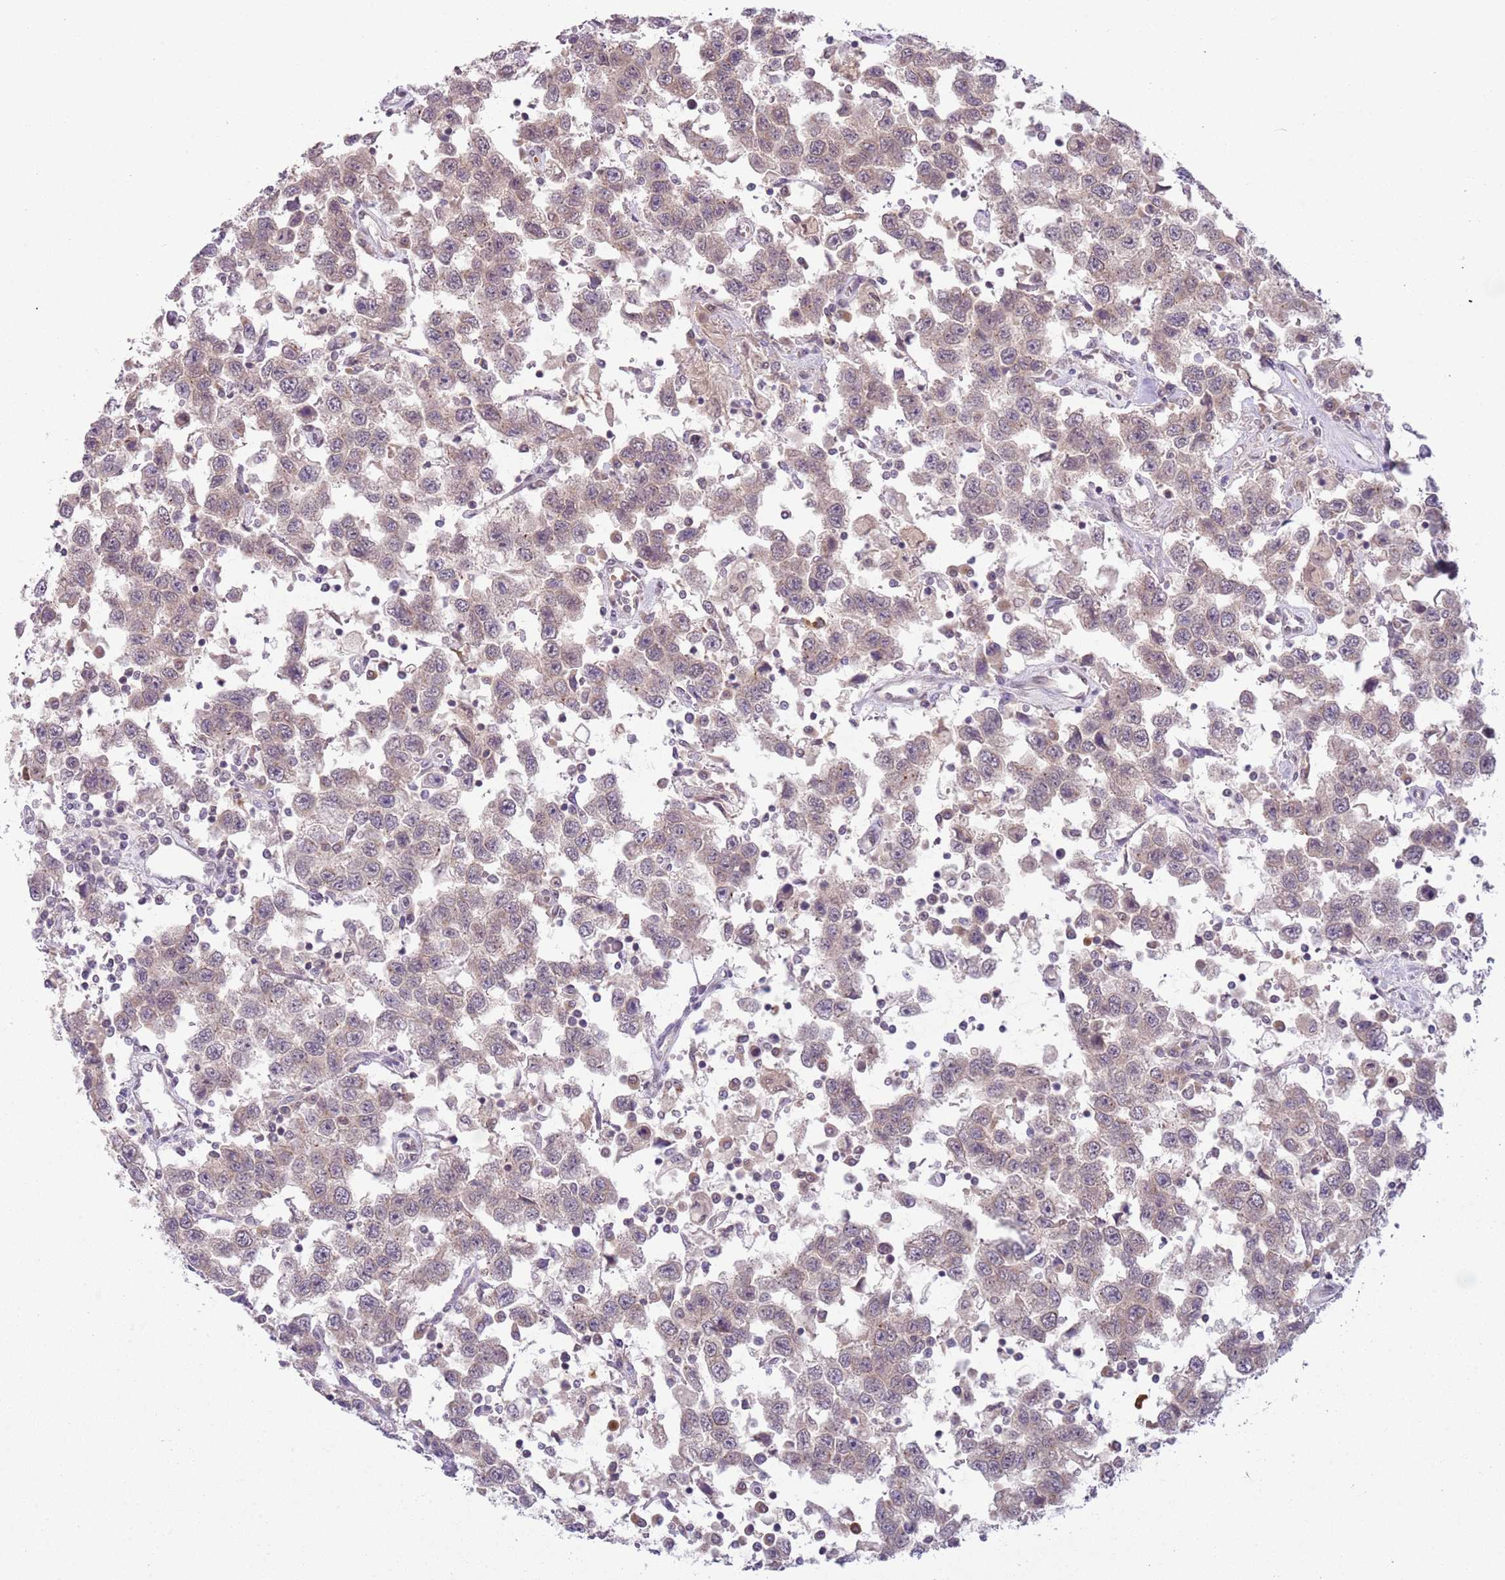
{"staining": {"intensity": "weak", "quantity": "<25%", "location": "cytoplasmic/membranous"}, "tissue": "testis cancer", "cell_type": "Tumor cells", "image_type": "cancer", "snomed": [{"axis": "morphology", "description": "Seminoma, NOS"}, {"axis": "topography", "description": "Testis"}], "caption": "IHC micrograph of neoplastic tissue: testis seminoma stained with DAB exhibits no significant protein staining in tumor cells. (Brightfield microscopy of DAB (3,3'-diaminobenzidine) immunohistochemistry (IHC) at high magnification).", "gene": "TM2D1", "patient": {"sex": "male", "age": 41}}